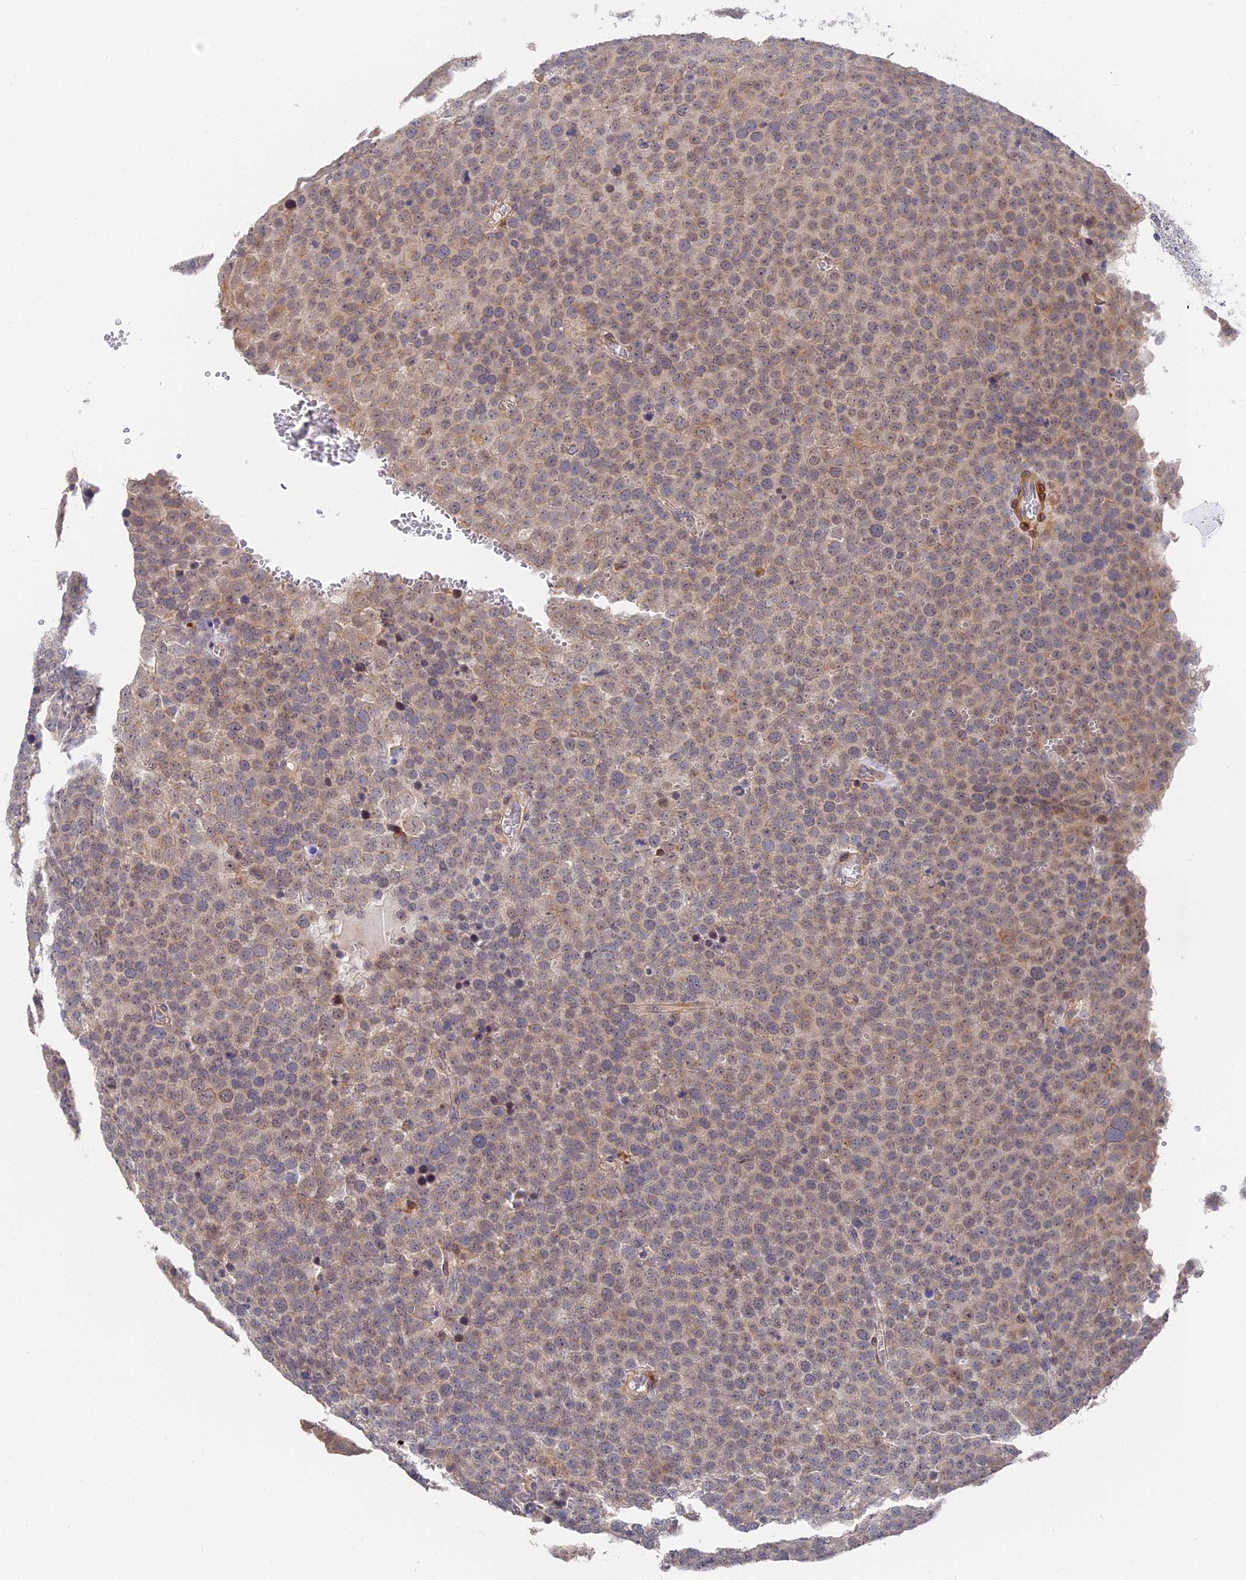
{"staining": {"intensity": "weak", "quantity": "<25%", "location": "cytoplasmic/membranous"}, "tissue": "testis cancer", "cell_type": "Tumor cells", "image_type": "cancer", "snomed": [{"axis": "morphology", "description": "Seminoma, NOS"}, {"axis": "topography", "description": "Testis"}], "caption": "The micrograph displays no staining of tumor cells in testis seminoma. (DAB immunohistochemistry visualized using brightfield microscopy, high magnification).", "gene": "CCDC113", "patient": {"sex": "male", "age": 71}}